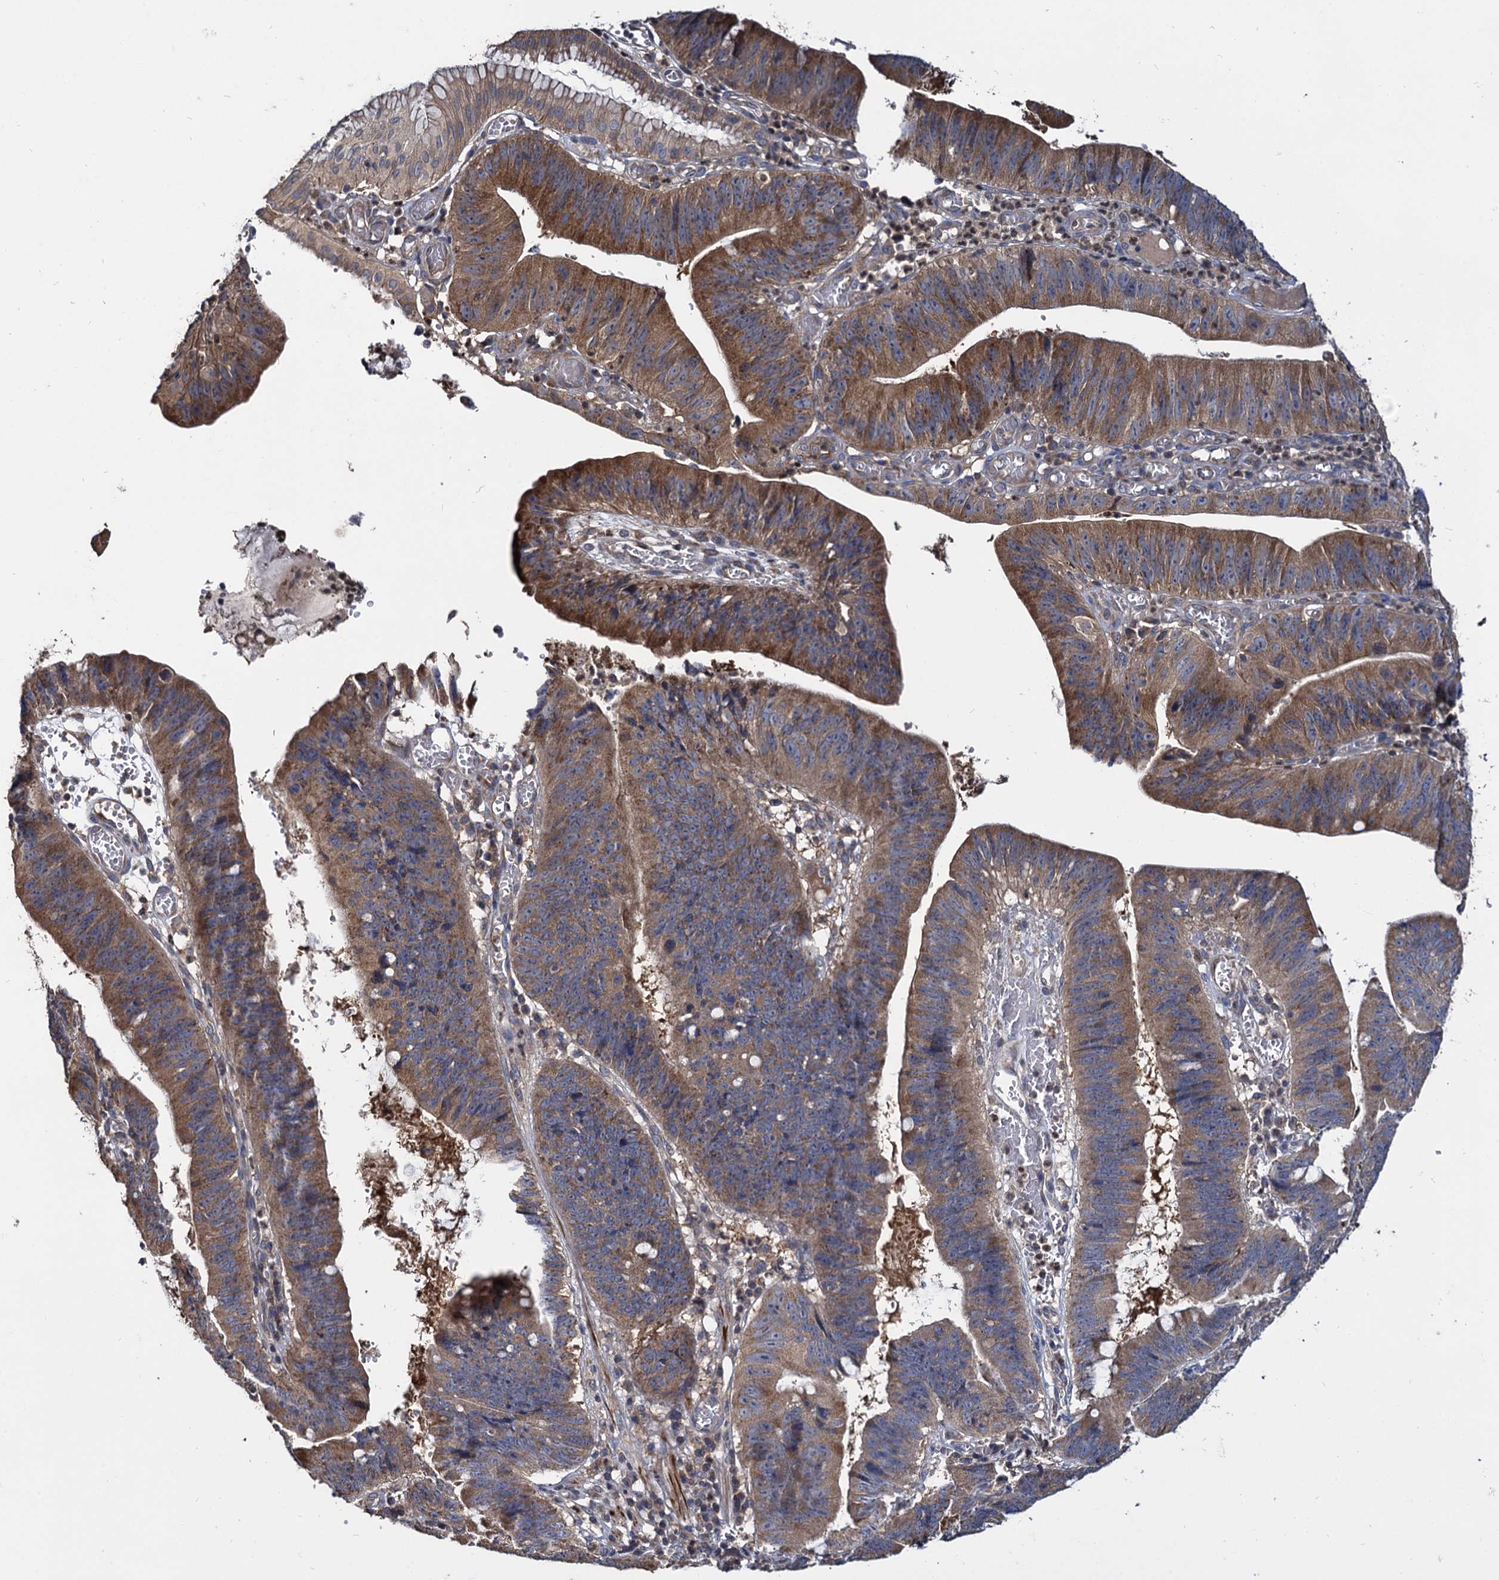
{"staining": {"intensity": "moderate", "quantity": ">75%", "location": "cytoplasmic/membranous"}, "tissue": "stomach cancer", "cell_type": "Tumor cells", "image_type": "cancer", "snomed": [{"axis": "morphology", "description": "Adenocarcinoma, NOS"}, {"axis": "topography", "description": "Stomach"}], "caption": "The photomicrograph reveals a brown stain indicating the presence of a protein in the cytoplasmic/membranous of tumor cells in stomach cancer (adenocarcinoma). (DAB (3,3'-diaminobenzidine) IHC with brightfield microscopy, high magnification).", "gene": "CEP192", "patient": {"sex": "male", "age": 59}}